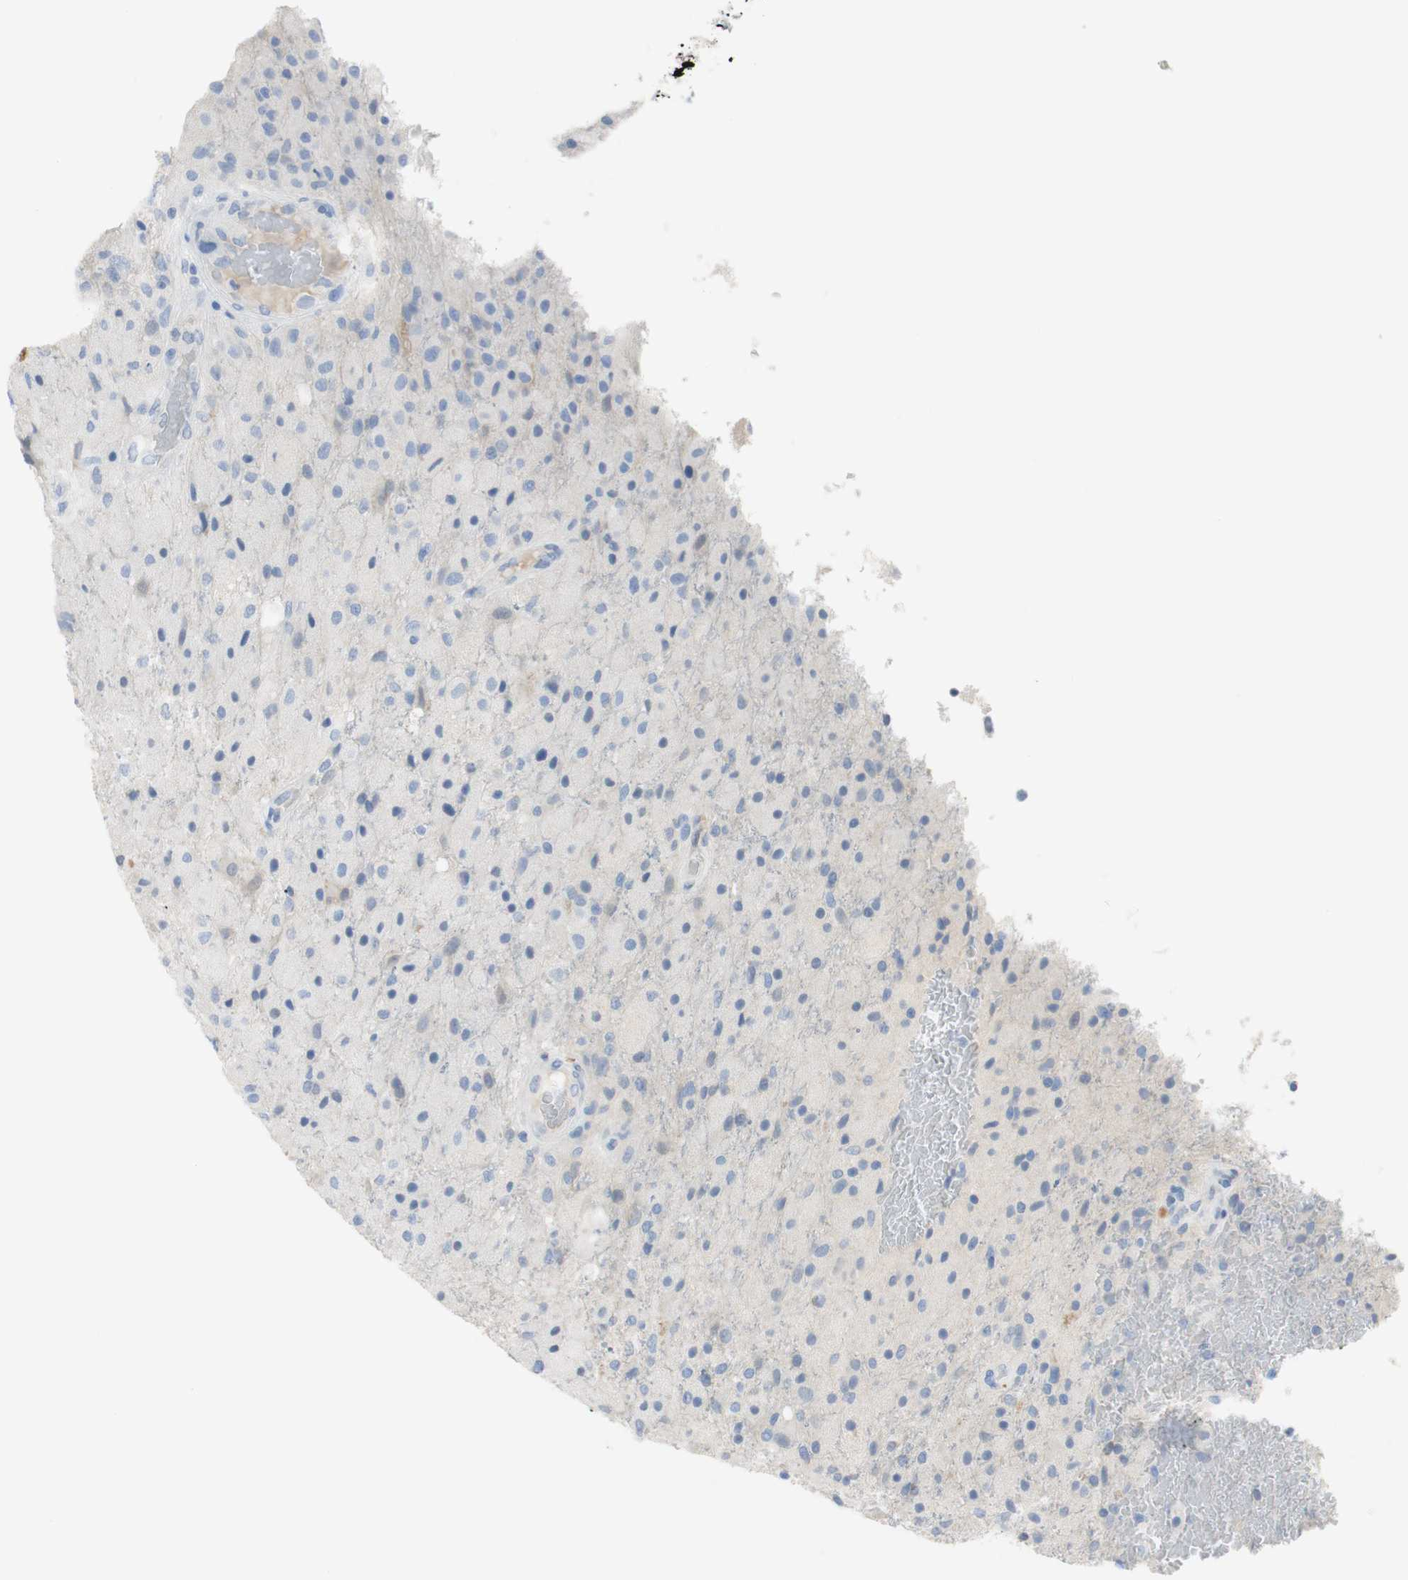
{"staining": {"intensity": "negative", "quantity": "none", "location": "none"}, "tissue": "glioma", "cell_type": "Tumor cells", "image_type": "cancer", "snomed": [{"axis": "morphology", "description": "Normal tissue, NOS"}, {"axis": "morphology", "description": "Glioma, malignant, High grade"}, {"axis": "topography", "description": "Cerebral cortex"}], "caption": "Protein analysis of glioma demonstrates no significant expression in tumor cells.", "gene": "SELENBP1", "patient": {"sex": "male", "age": 77}}